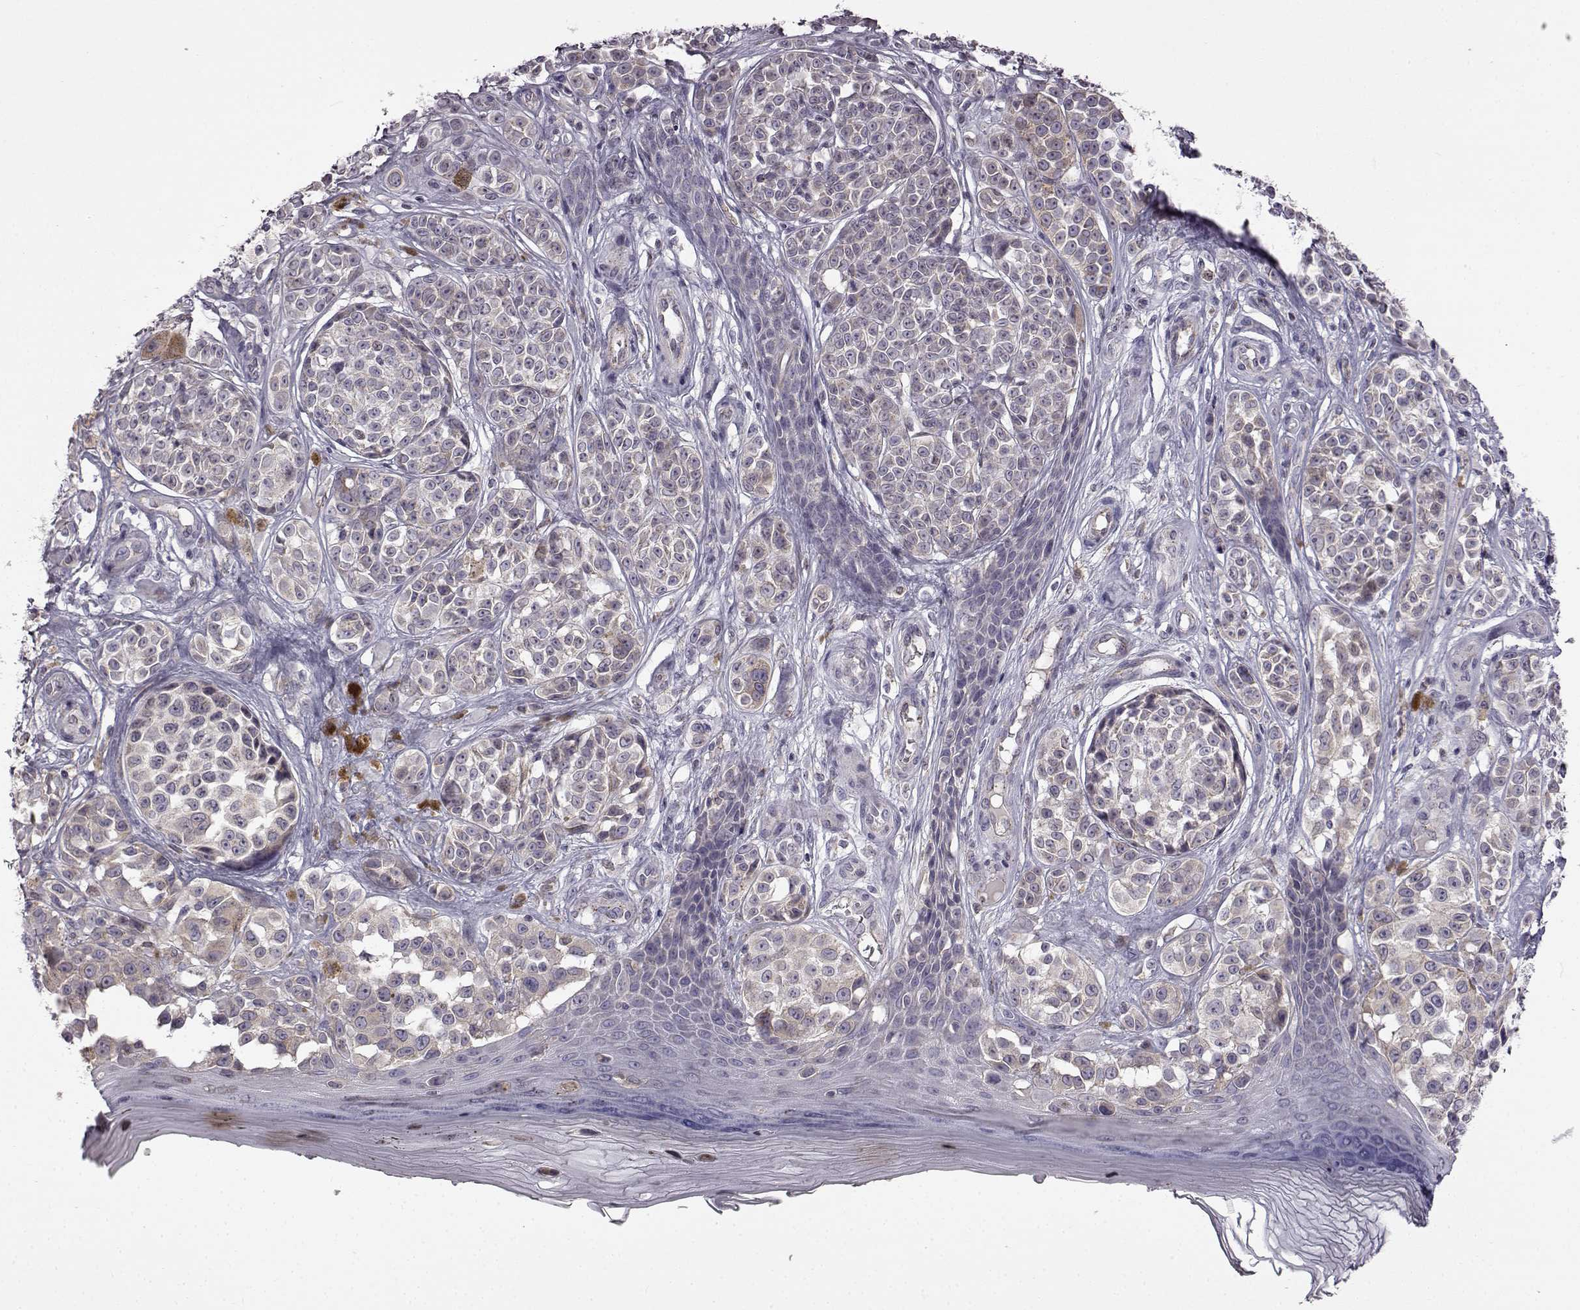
{"staining": {"intensity": "weak", "quantity": "<25%", "location": "cytoplasmic/membranous"}, "tissue": "melanoma", "cell_type": "Tumor cells", "image_type": "cancer", "snomed": [{"axis": "morphology", "description": "Malignant melanoma, NOS"}, {"axis": "topography", "description": "Skin"}], "caption": "IHC of human malignant melanoma exhibits no staining in tumor cells.", "gene": "B3GNT6", "patient": {"sex": "female", "age": 90}}